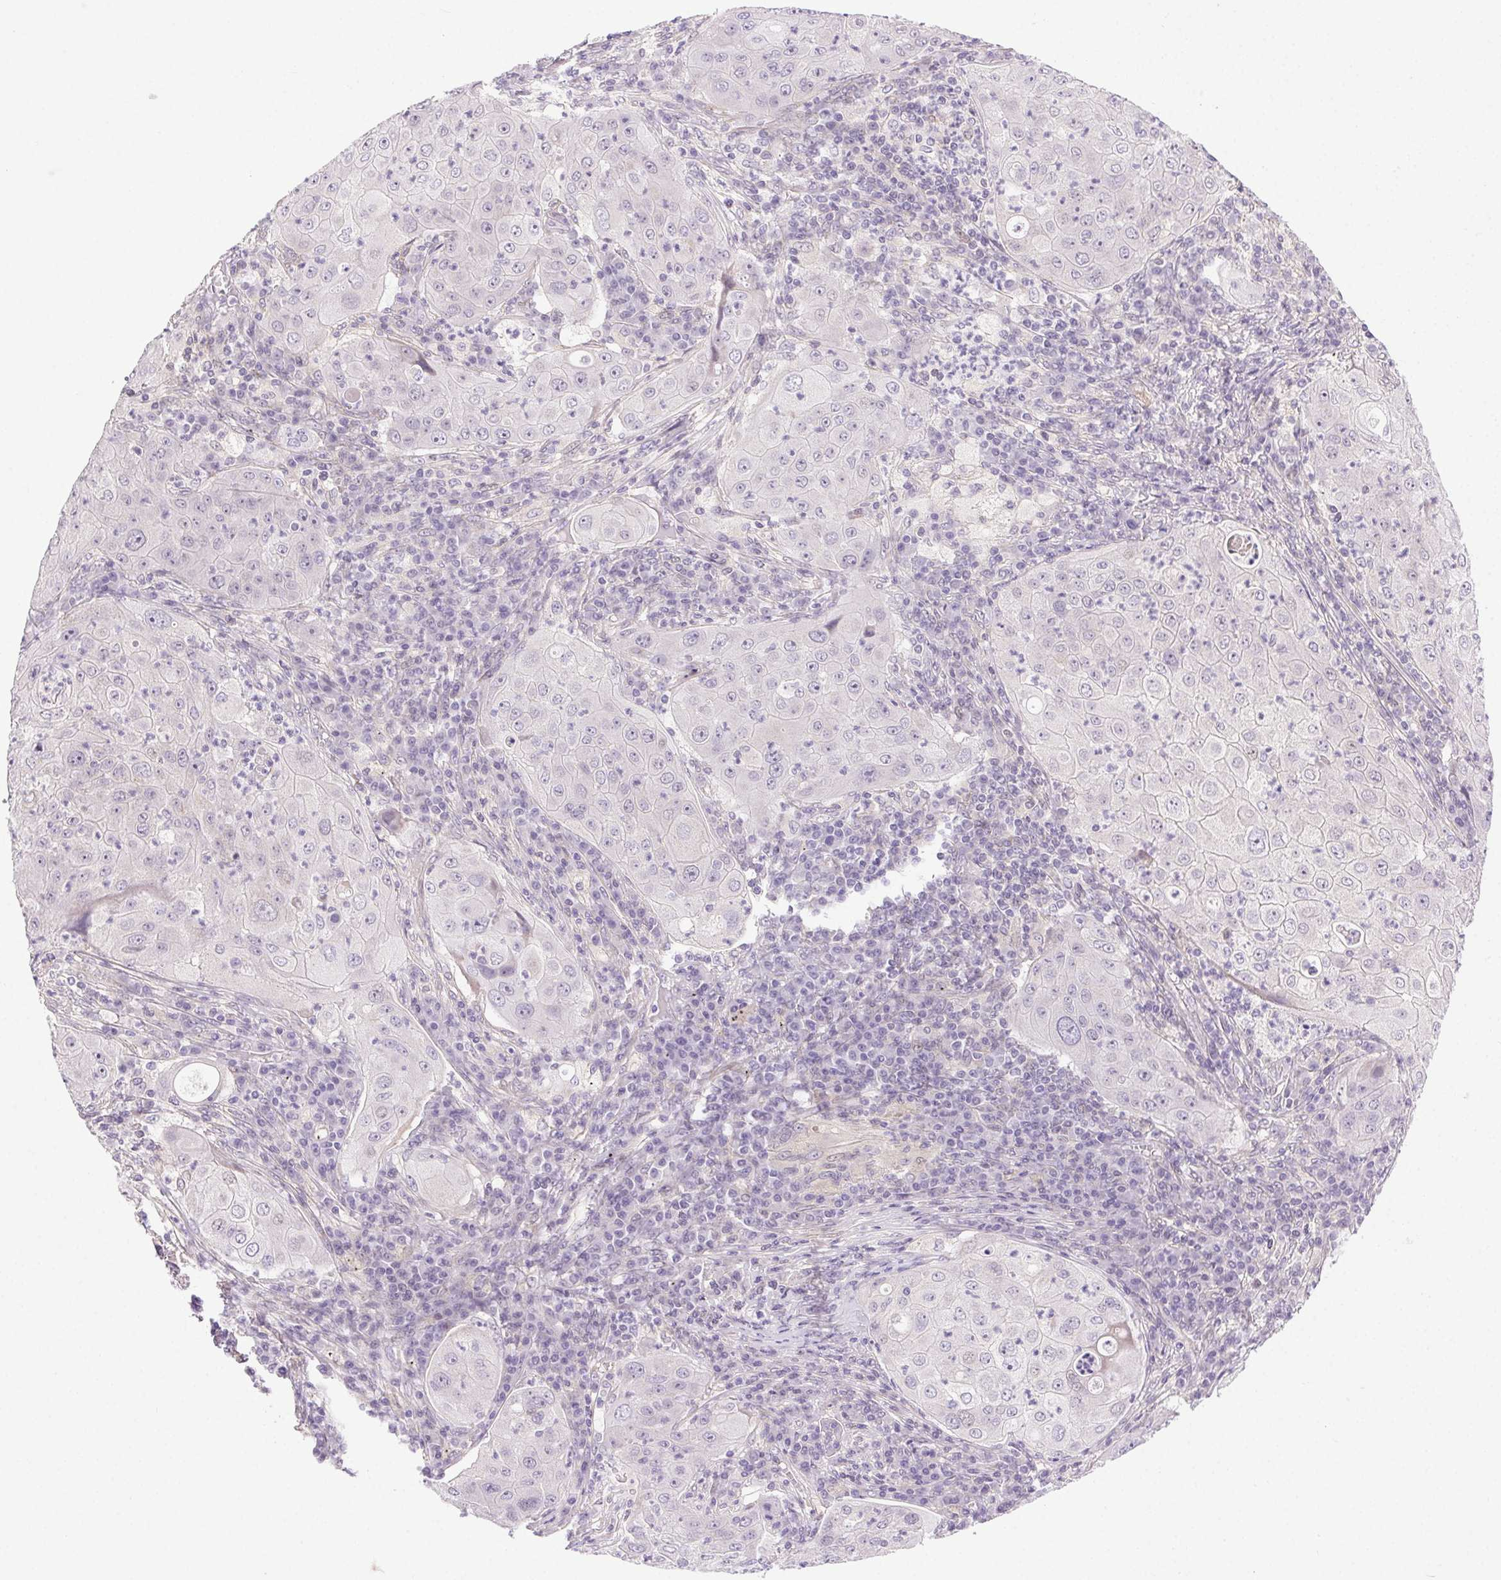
{"staining": {"intensity": "negative", "quantity": "none", "location": "none"}, "tissue": "lung cancer", "cell_type": "Tumor cells", "image_type": "cancer", "snomed": [{"axis": "morphology", "description": "Squamous cell carcinoma, NOS"}, {"axis": "topography", "description": "Lung"}], "caption": "The immunohistochemistry image has no significant expression in tumor cells of lung cancer tissue. (DAB (3,3'-diaminobenzidine) immunohistochemistry (IHC) with hematoxylin counter stain).", "gene": "SYT11", "patient": {"sex": "female", "age": 59}}